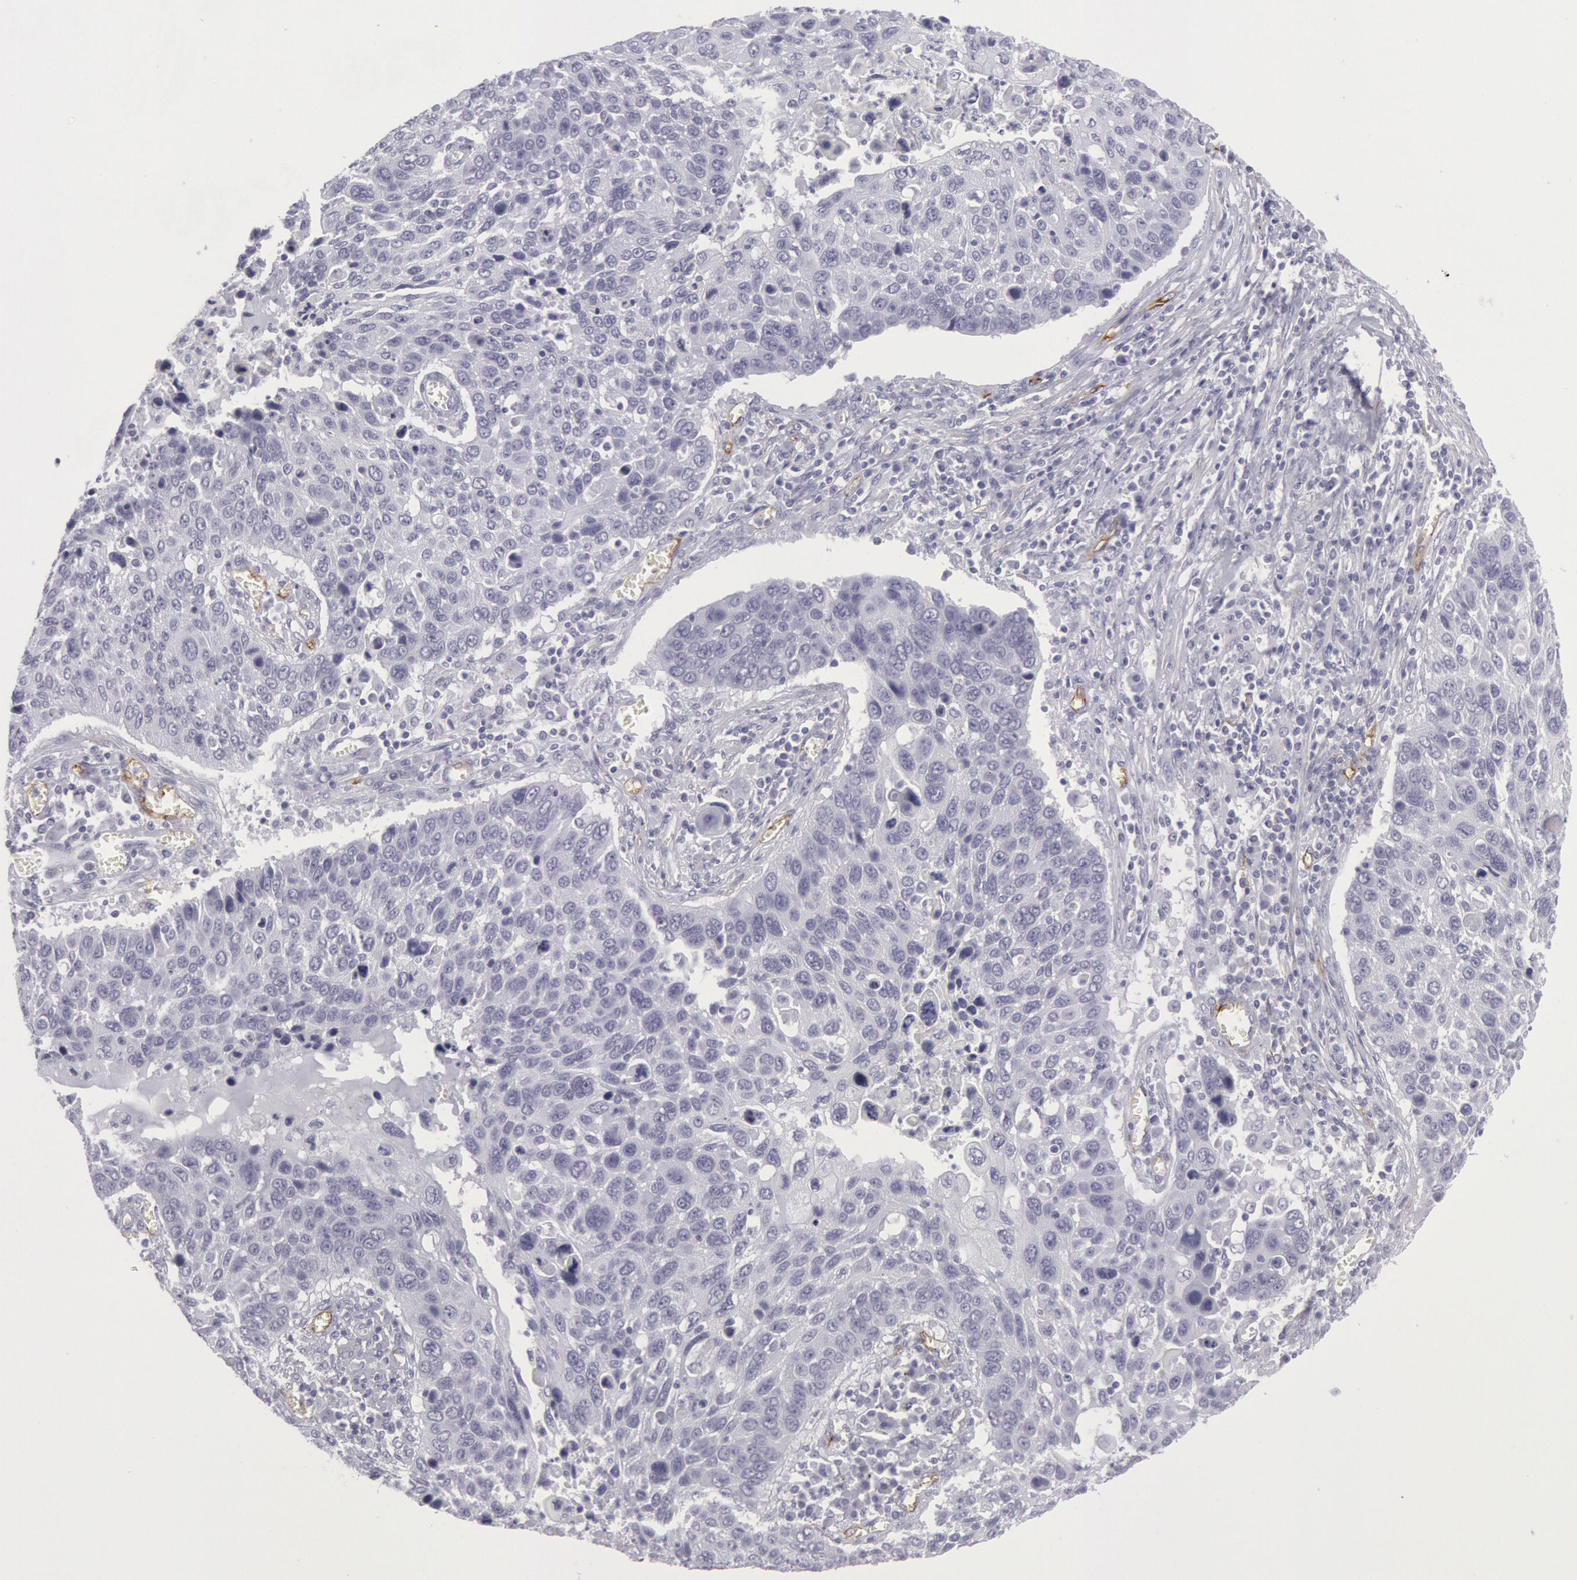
{"staining": {"intensity": "negative", "quantity": "none", "location": "none"}, "tissue": "lung cancer", "cell_type": "Tumor cells", "image_type": "cancer", "snomed": [{"axis": "morphology", "description": "Squamous cell carcinoma, NOS"}, {"axis": "topography", "description": "Lung"}], "caption": "There is no significant expression in tumor cells of squamous cell carcinoma (lung).", "gene": "CDH13", "patient": {"sex": "male", "age": 68}}